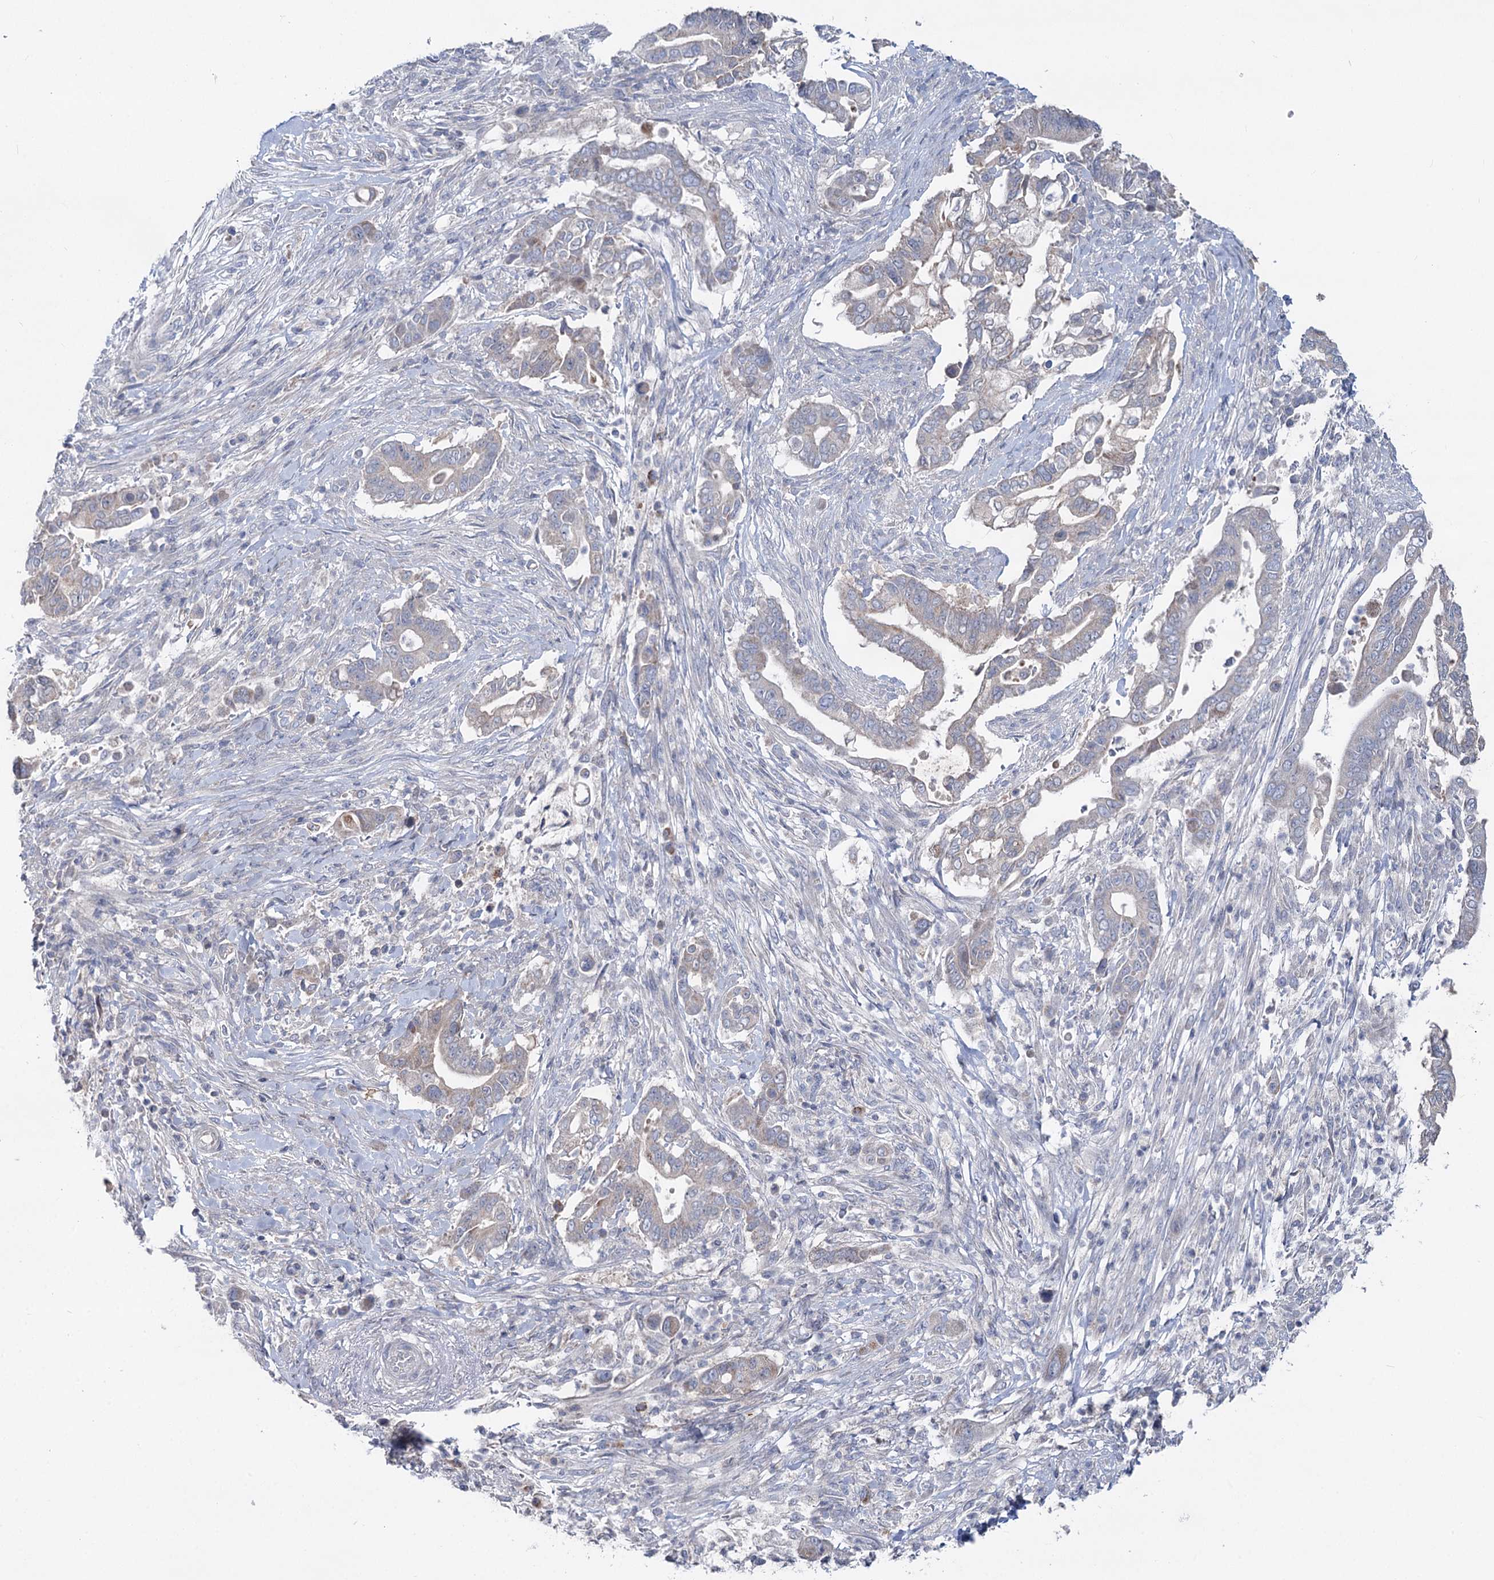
{"staining": {"intensity": "weak", "quantity": "<25%", "location": "cytoplasmic/membranous"}, "tissue": "pancreatic cancer", "cell_type": "Tumor cells", "image_type": "cancer", "snomed": [{"axis": "morphology", "description": "Adenocarcinoma, NOS"}, {"axis": "topography", "description": "Pancreas"}], "caption": "Immunohistochemistry (IHC) of human adenocarcinoma (pancreatic) displays no positivity in tumor cells.", "gene": "PTGR1", "patient": {"sex": "male", "age": 68}}